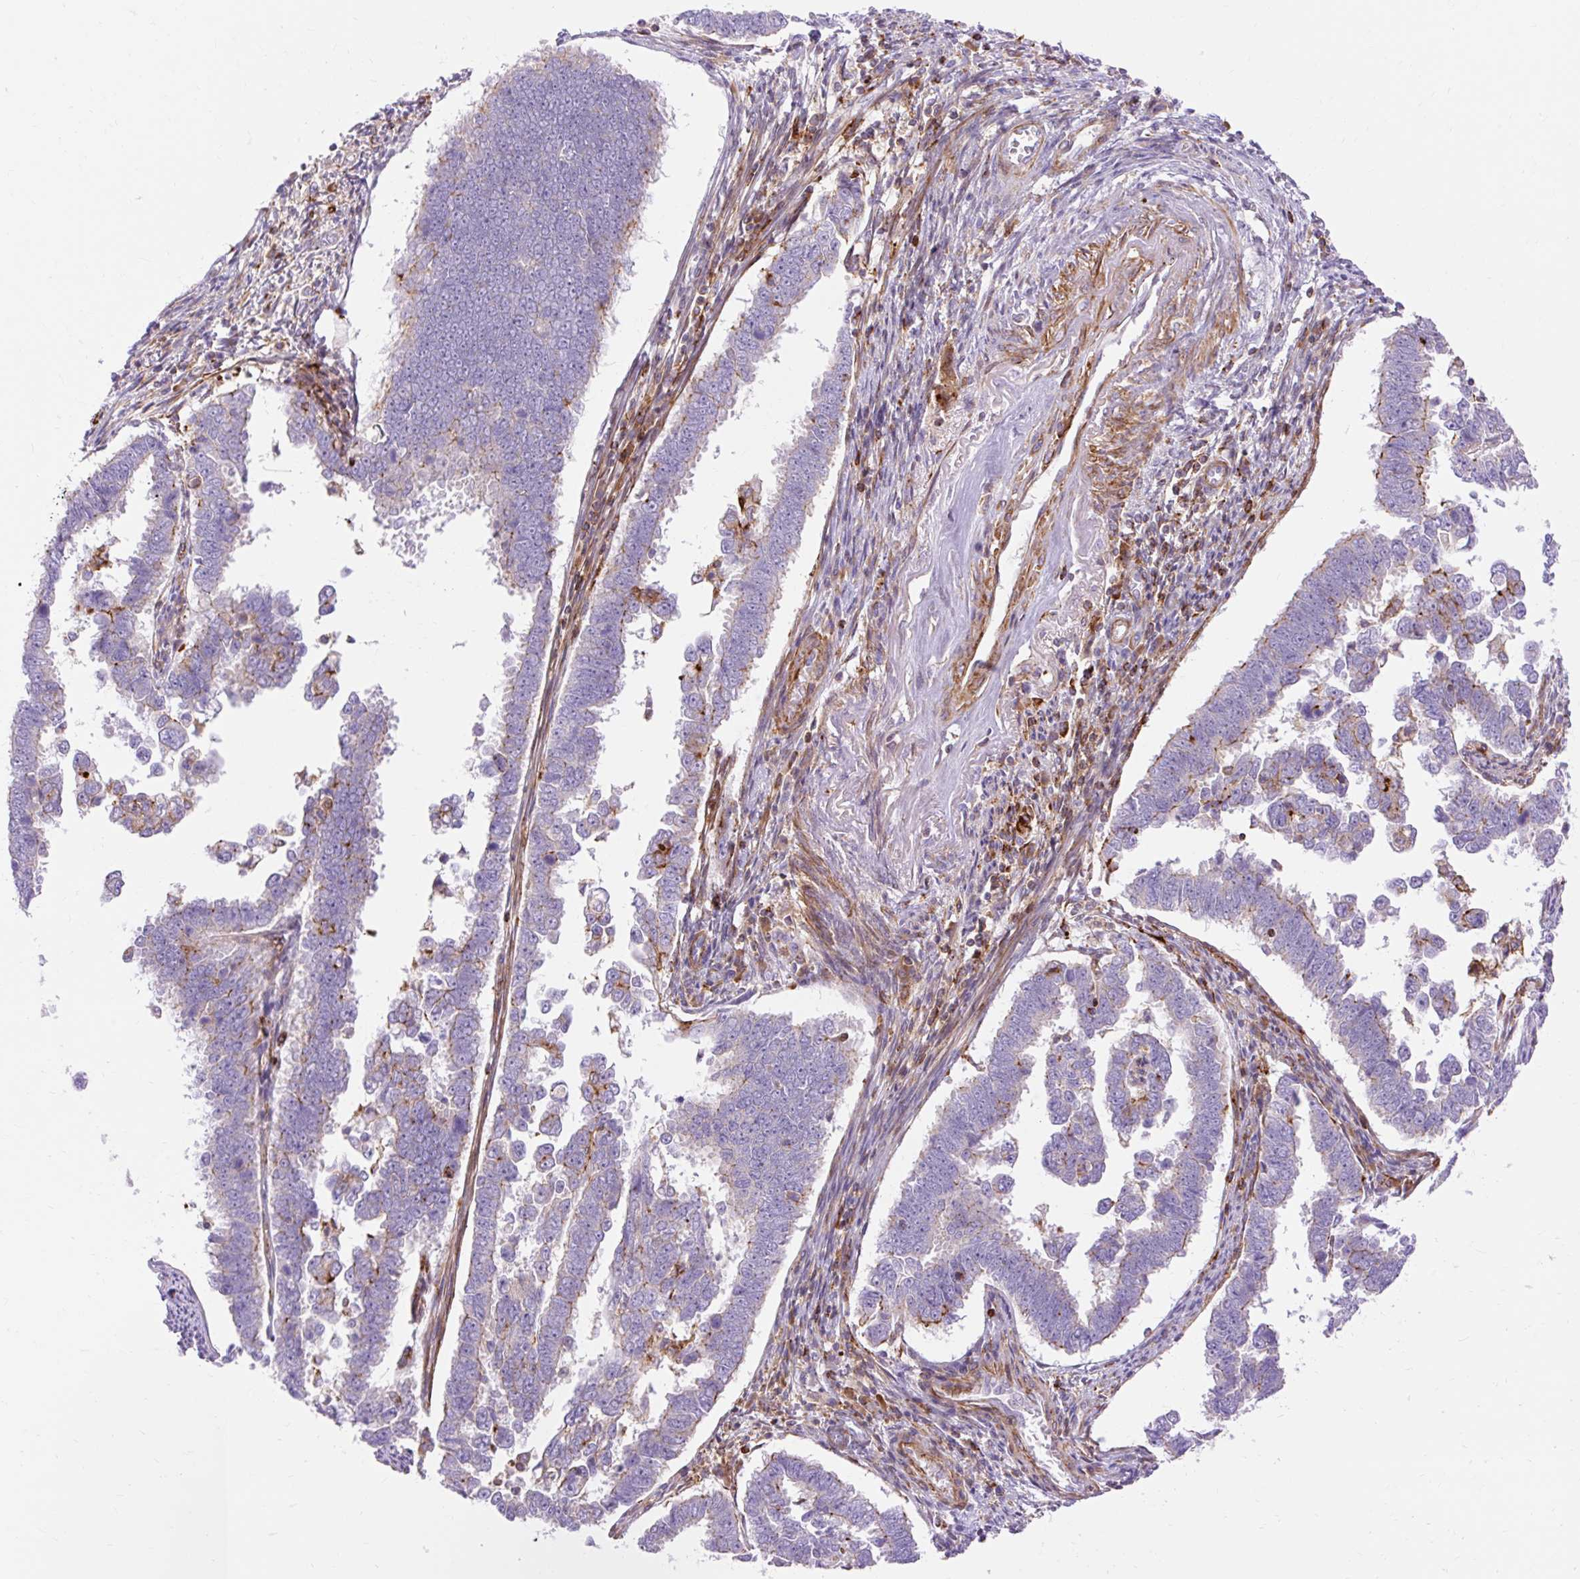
{"staining": {"intensity": "negative", "quantity": "none", "location": "none"}, "tissue": "endometrial cancer", "cell_type": "Tumor cells", "image_type": "cancer", "snomed": [{"axis": "morphology", "description": "Adenocarcinoma, NOS"}, {"axis": "topography", "description": "Endometrium"}], "caption": "High power microscopy micrograph of an immunohistochemistry (IHC) image of endometrial cancer, revealing no significant expression in tumor cells.", "gene": "CORO7-PAM16", "patient": {"sex": "female", "age": 75}}